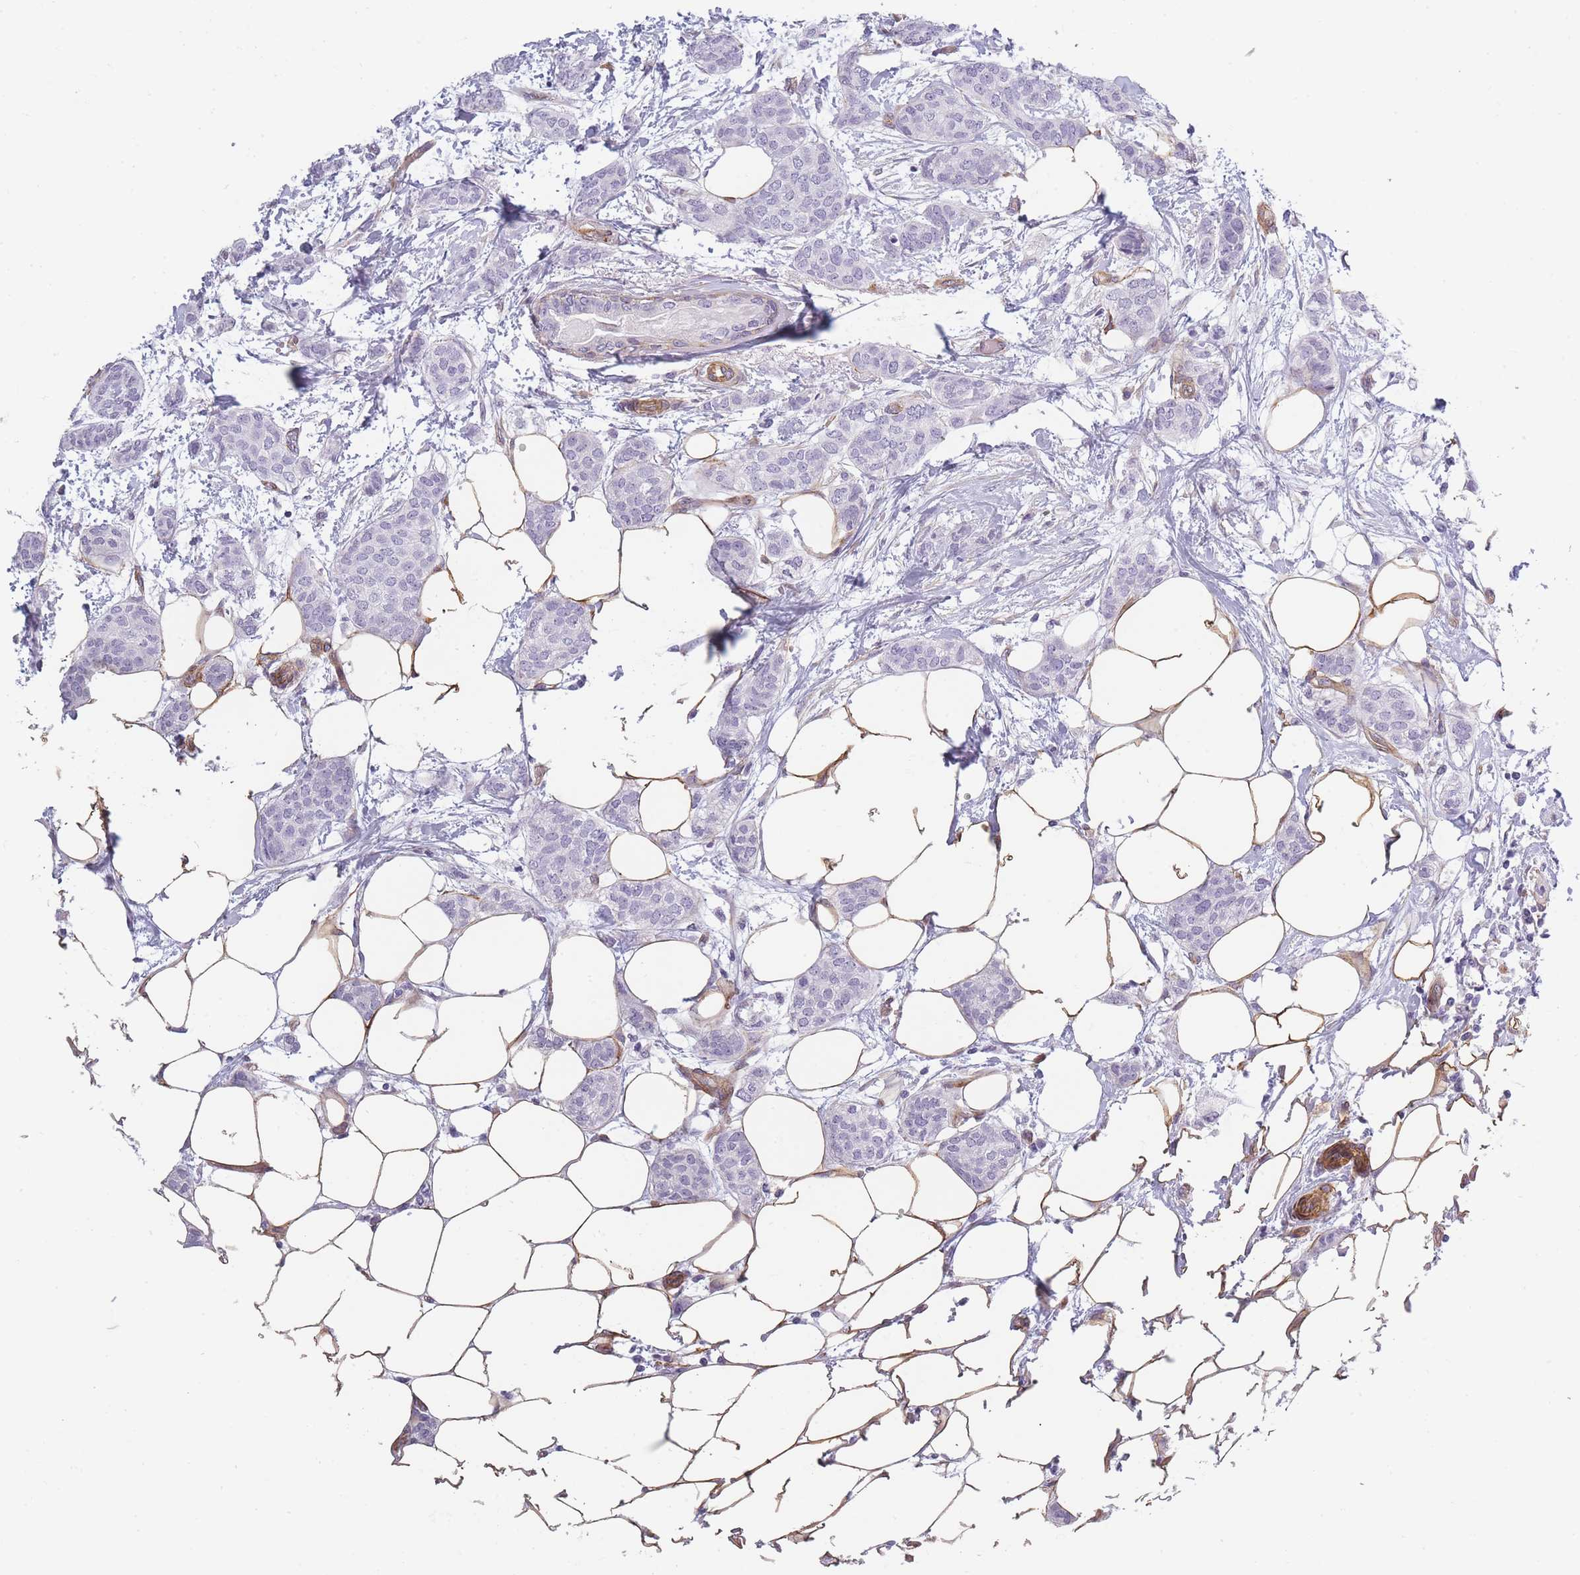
{"staining": {"intensity": "negative", "quantity": "none", "location": "none"}, "tissue": "breast cancer", "cell_type": "Tumor cells", "image_type": "cancer", "snomed": [{"axis": "morphology", "description": "Duct carcinoma"}, {"axis": "topography", "description": "Breast"}], "caption": "A high-resolution micrograph shows immunohistochemistry (IHC) staining of infiltrating ductal carcinoma (breast), which demonstrates no significant positivity in tumor cells.", "gene": "OR6B3", "patient": {"sex": "female", "age": 72}}